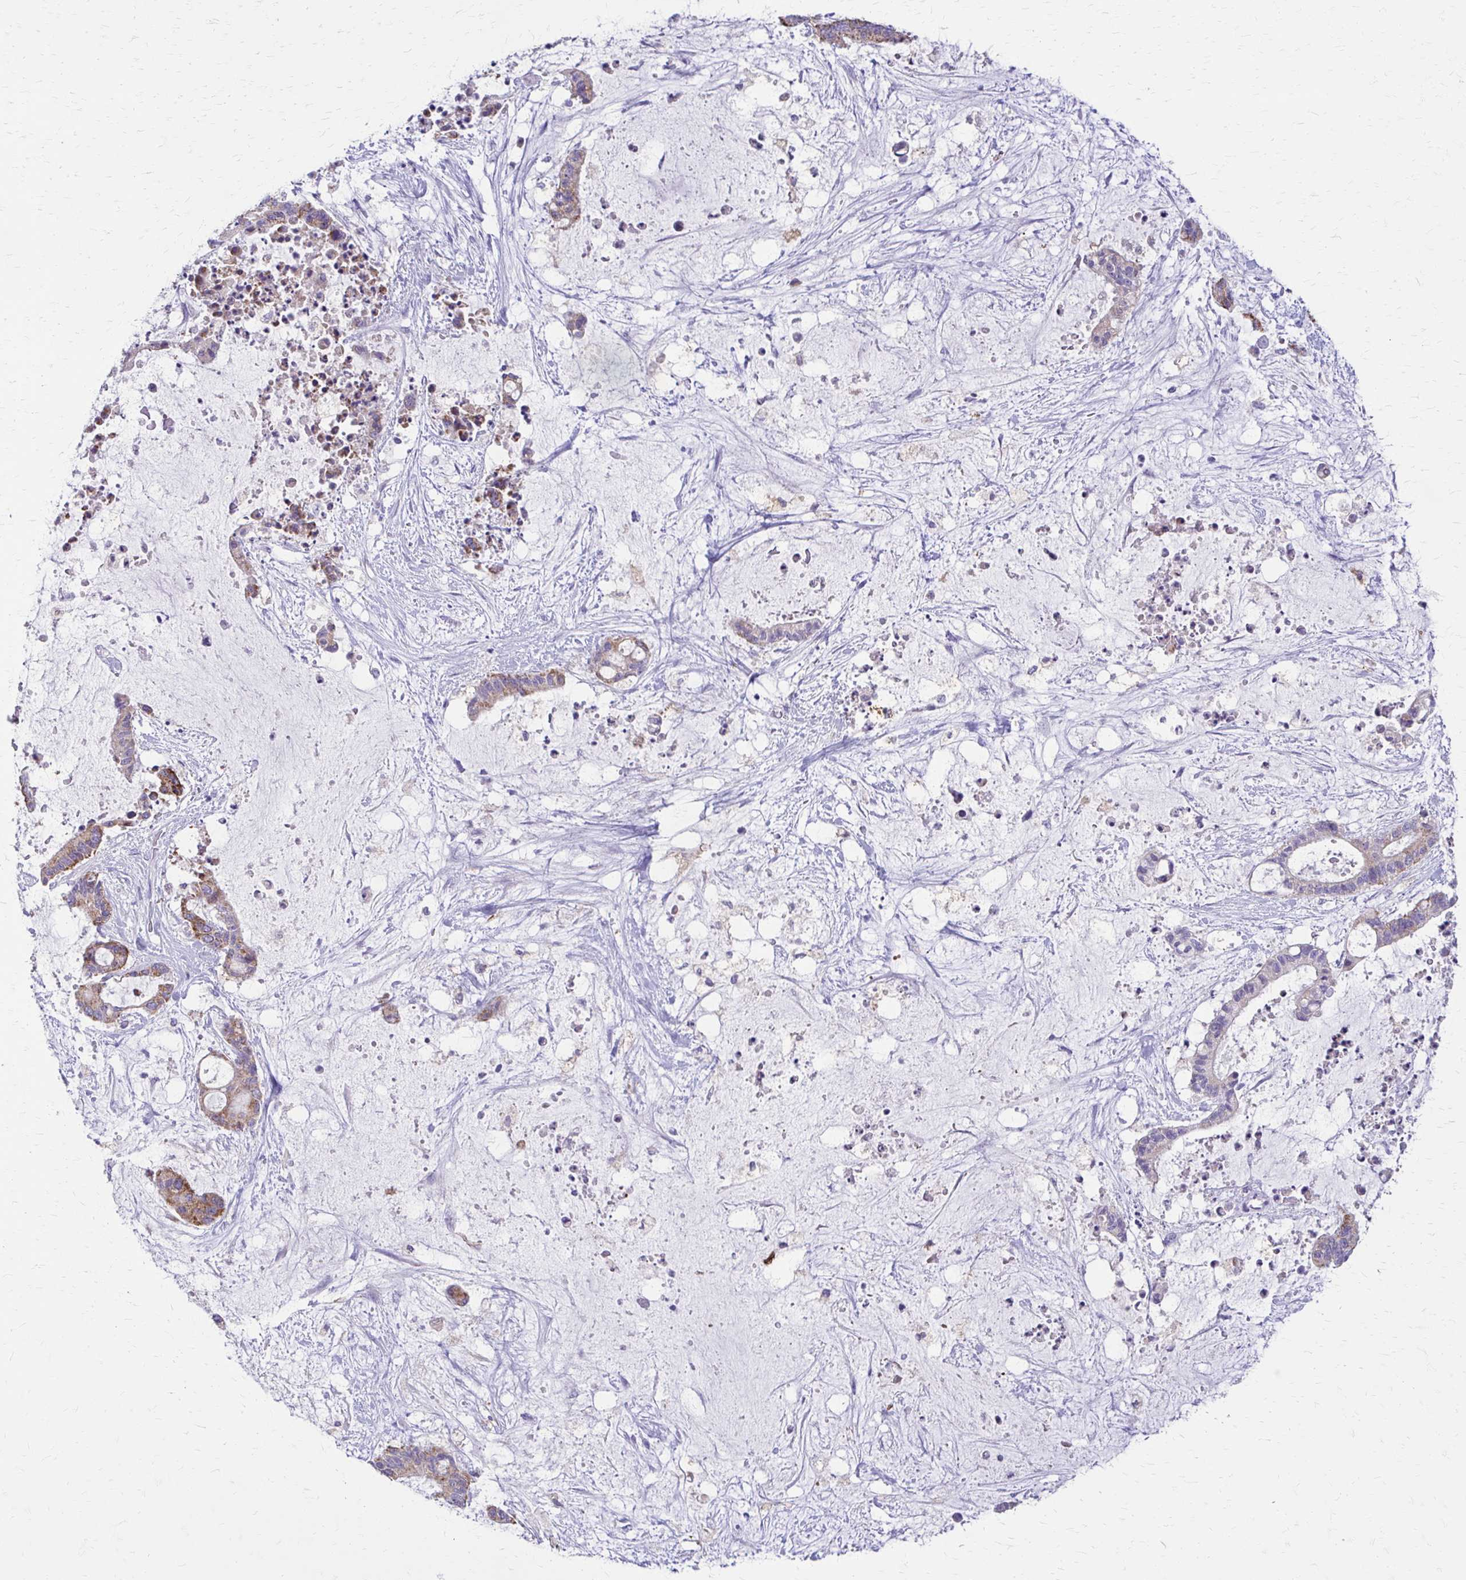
{"staining": {"intensity": "moderate", "quantity": "25%-75%", "location": "cytoplasmic/membranous"}, "tissue": "liver cancer", "cell_type": "Tumor cells", "image_type": "cancer", "snomed": [{"axis": "morphology", "description": "Normal tissue, NOS"}, {"axis": "morphology", "description": "Cholangiocarcinoma"}, {"axis": "topography", "description": "Liver"}, {"axis": "topography", "description": "Peripheral nerve tissue"}], "caption": "Immunohistochemical staining of liver cholangiocarcinoma shows medium levels of moderate cytoplasmic/membranous protein staining in about 25%-75% of tumor cells.", "gene": "SAMD13", "patient": {"sex": "female", "age": 73}}